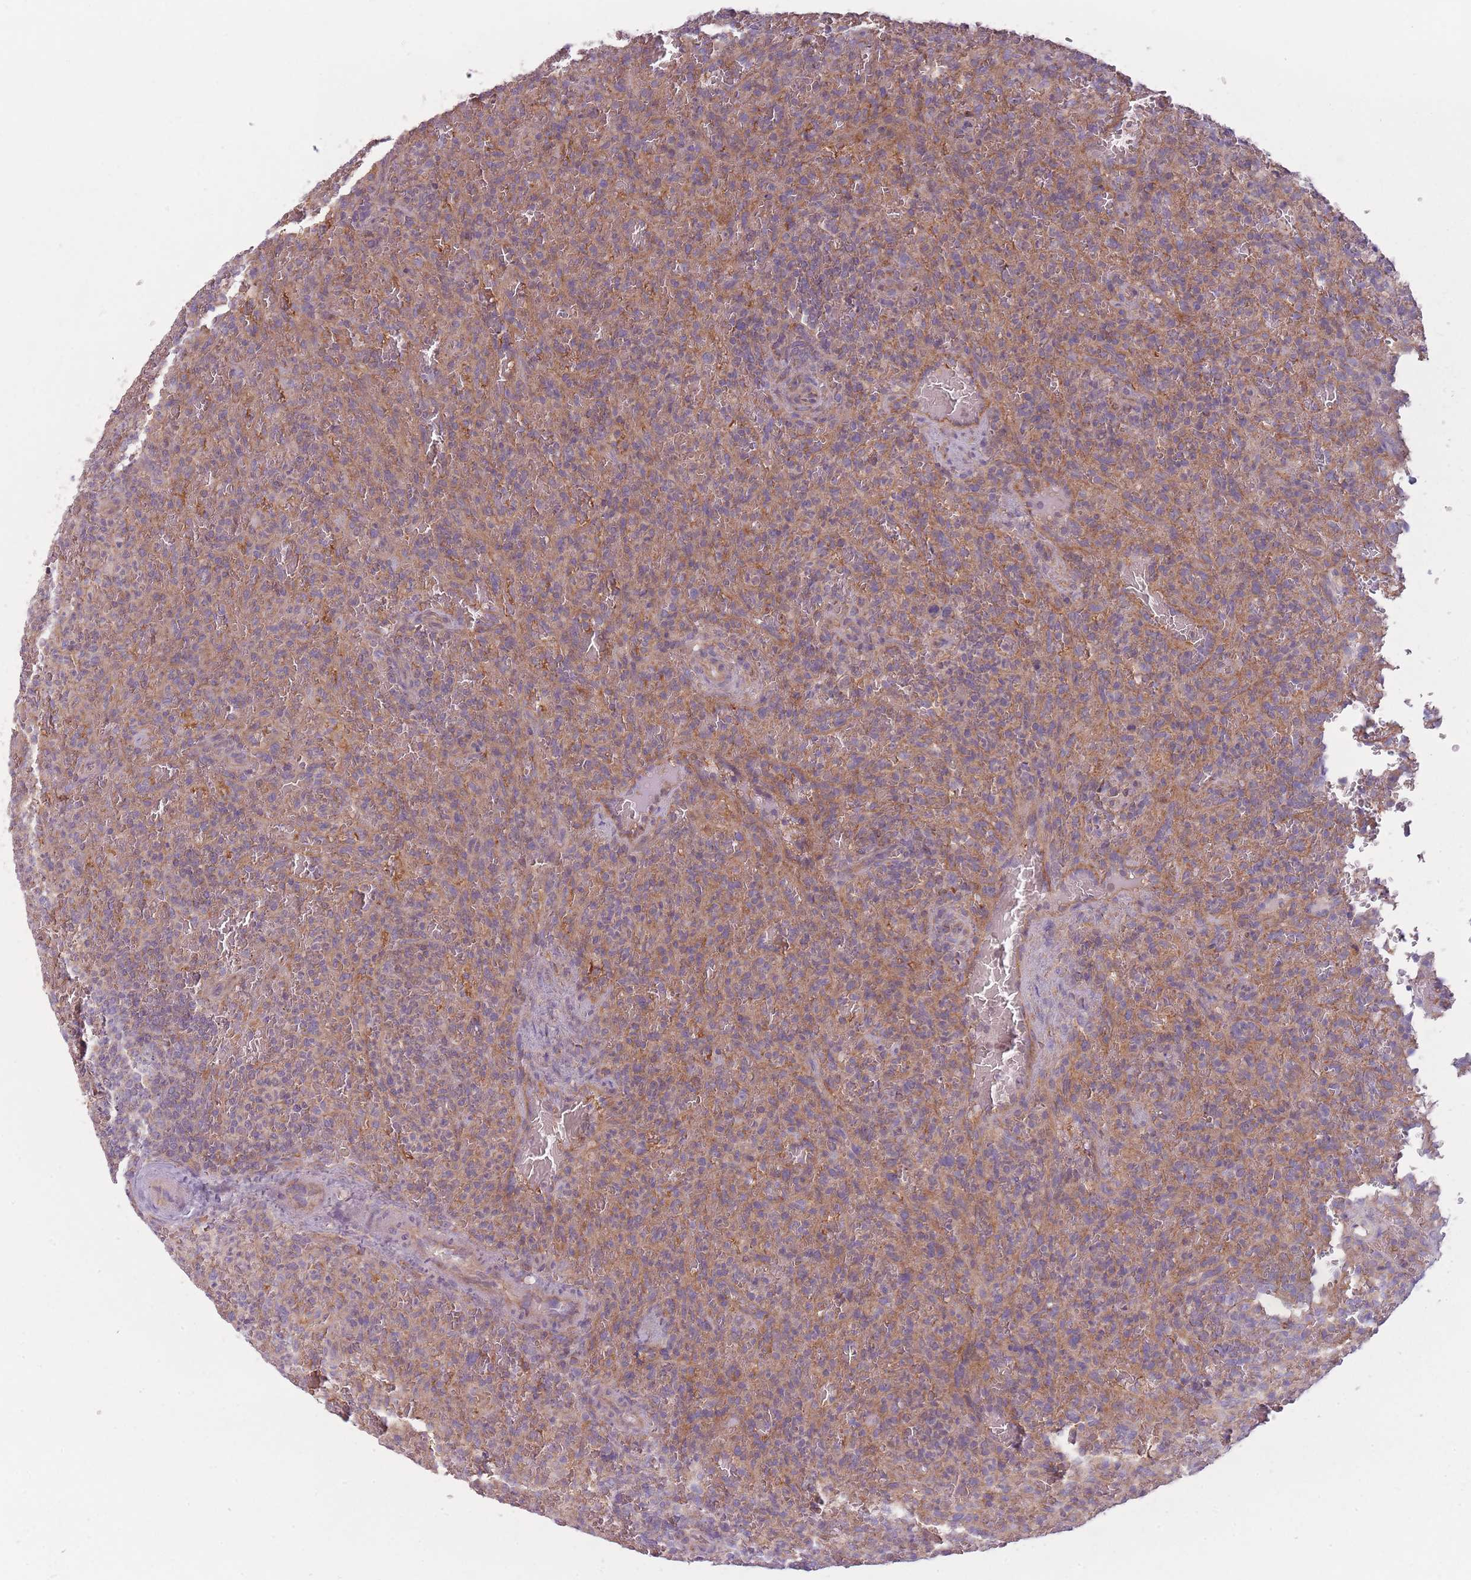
{"staining": {"intensity": "moderate", "quantity": "25%-75%", "location": "cytoplasmic/membranous"}, "tissue": "lymphoma", "cell_type": "Tumor cells", "image_type": "cancer", "snomed": [{"axis": "morphology", "description": "Malignant lymphoma, non-Hodgkin's type, Low grade"}, {"axis": "topography", "description": "Spleen"}], "caption": "Protein expression analysis of human malignant lymphoma, non-Hodgkin's type (low-grade) reveals moderate cytoplasmic/membranous positivity in approximately 25%-75% of tumor cells.", "gene": "NT5DC2", "patient": {"sex": "female", "age": 64}}